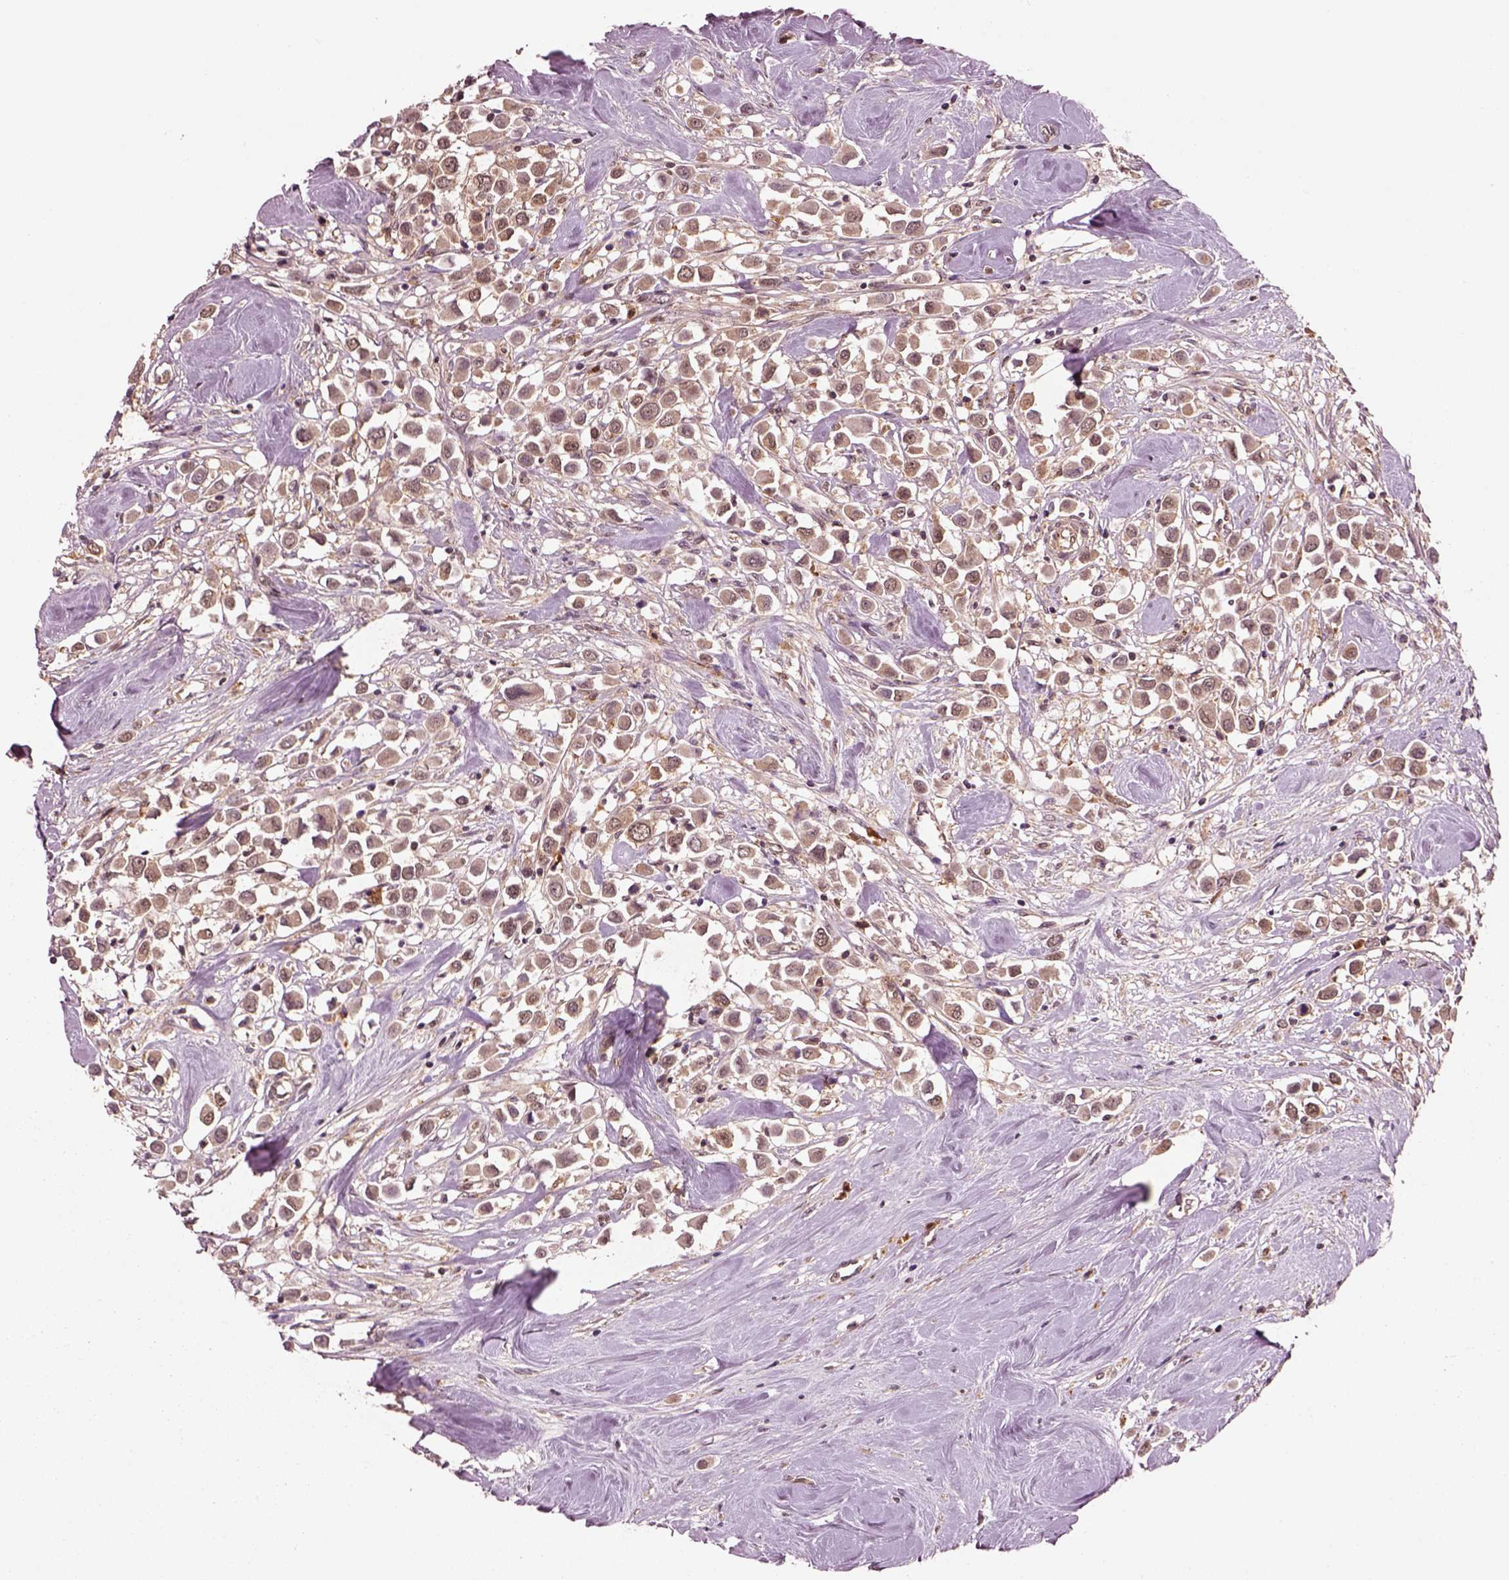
{"staining": {"intensity": "moderate", "quantity": "25%-75%", "location": "cytoplasmic/membranous"}, "tissue": "breast cancer", "cell_type": "Tumor cells", "image_type": "cancer", "snomed": [{"axis": "morphology", "description": "Duct carcinoma"}, {"axis": "topography", "description": "Breast"}], "caption": "Human intraductal carcinoma (breast) stained for a protein (brown) reveals moderate cytoplasmic/membranous positive expression in approximately 25%-75% of tumor cells.", "gene": "MDP1", "patient": {"sex": "female", "age": 61}}